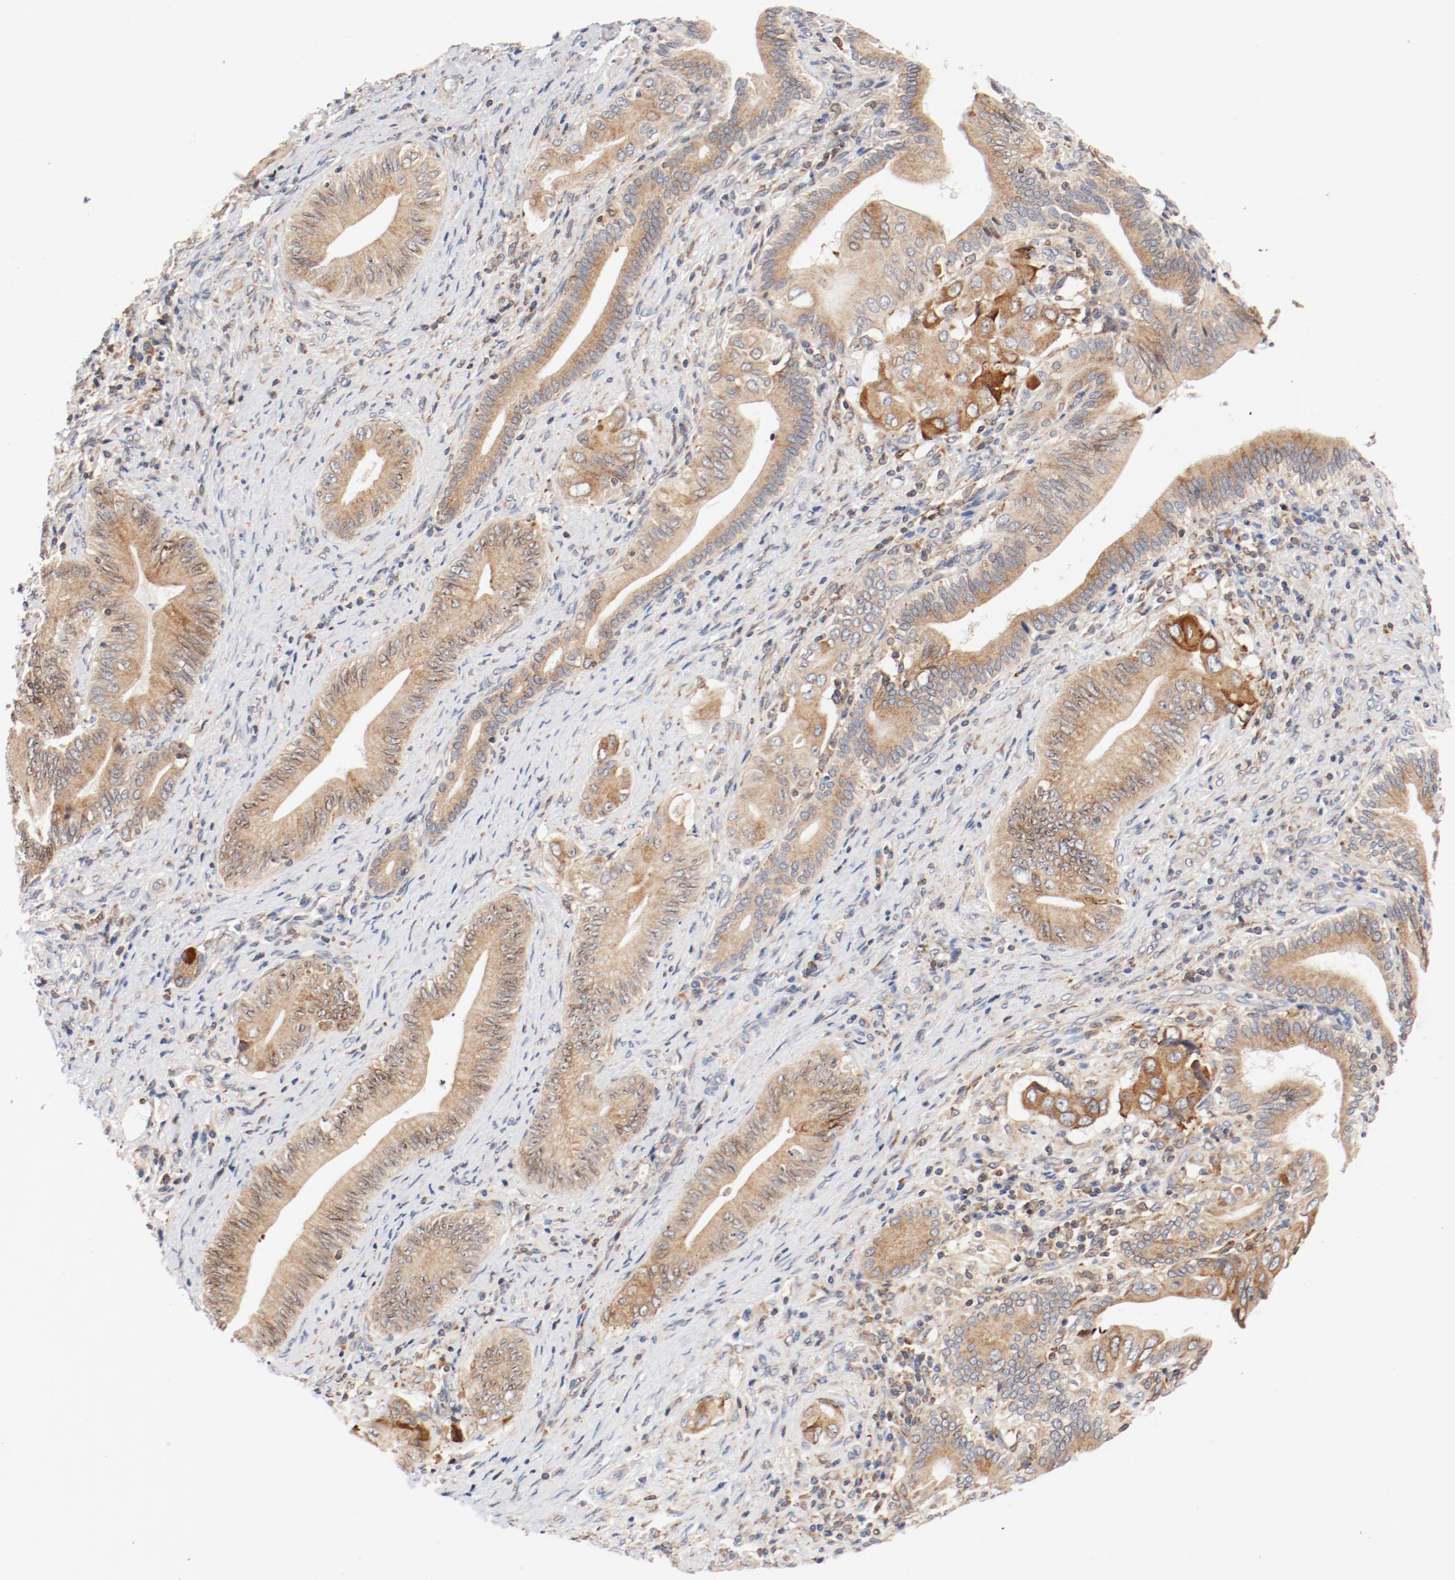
{"staining": {"intensity": "moderate", "quantity": ">75%", "location": "cytoplasmic/membranous,nuclear"}, "tissue": "liver cancer", "cell_type": "Tumor cells", "image_type": "cancer", "snomed": [{"axis": "morphology", "description": "Cholangiocarcinoma"}, {"axis": "topography", "description": "Liver"}], "caption": "The photomicrograph reveals immunohistochemical staining of liver cholangiocarcinoma. There is moderate cytoplasmic/membranous and nuclear staining is present in approximately >75% of tumor cells.", "gene": "PDPK1", "patient": {"sex": "male", "age": 58}}